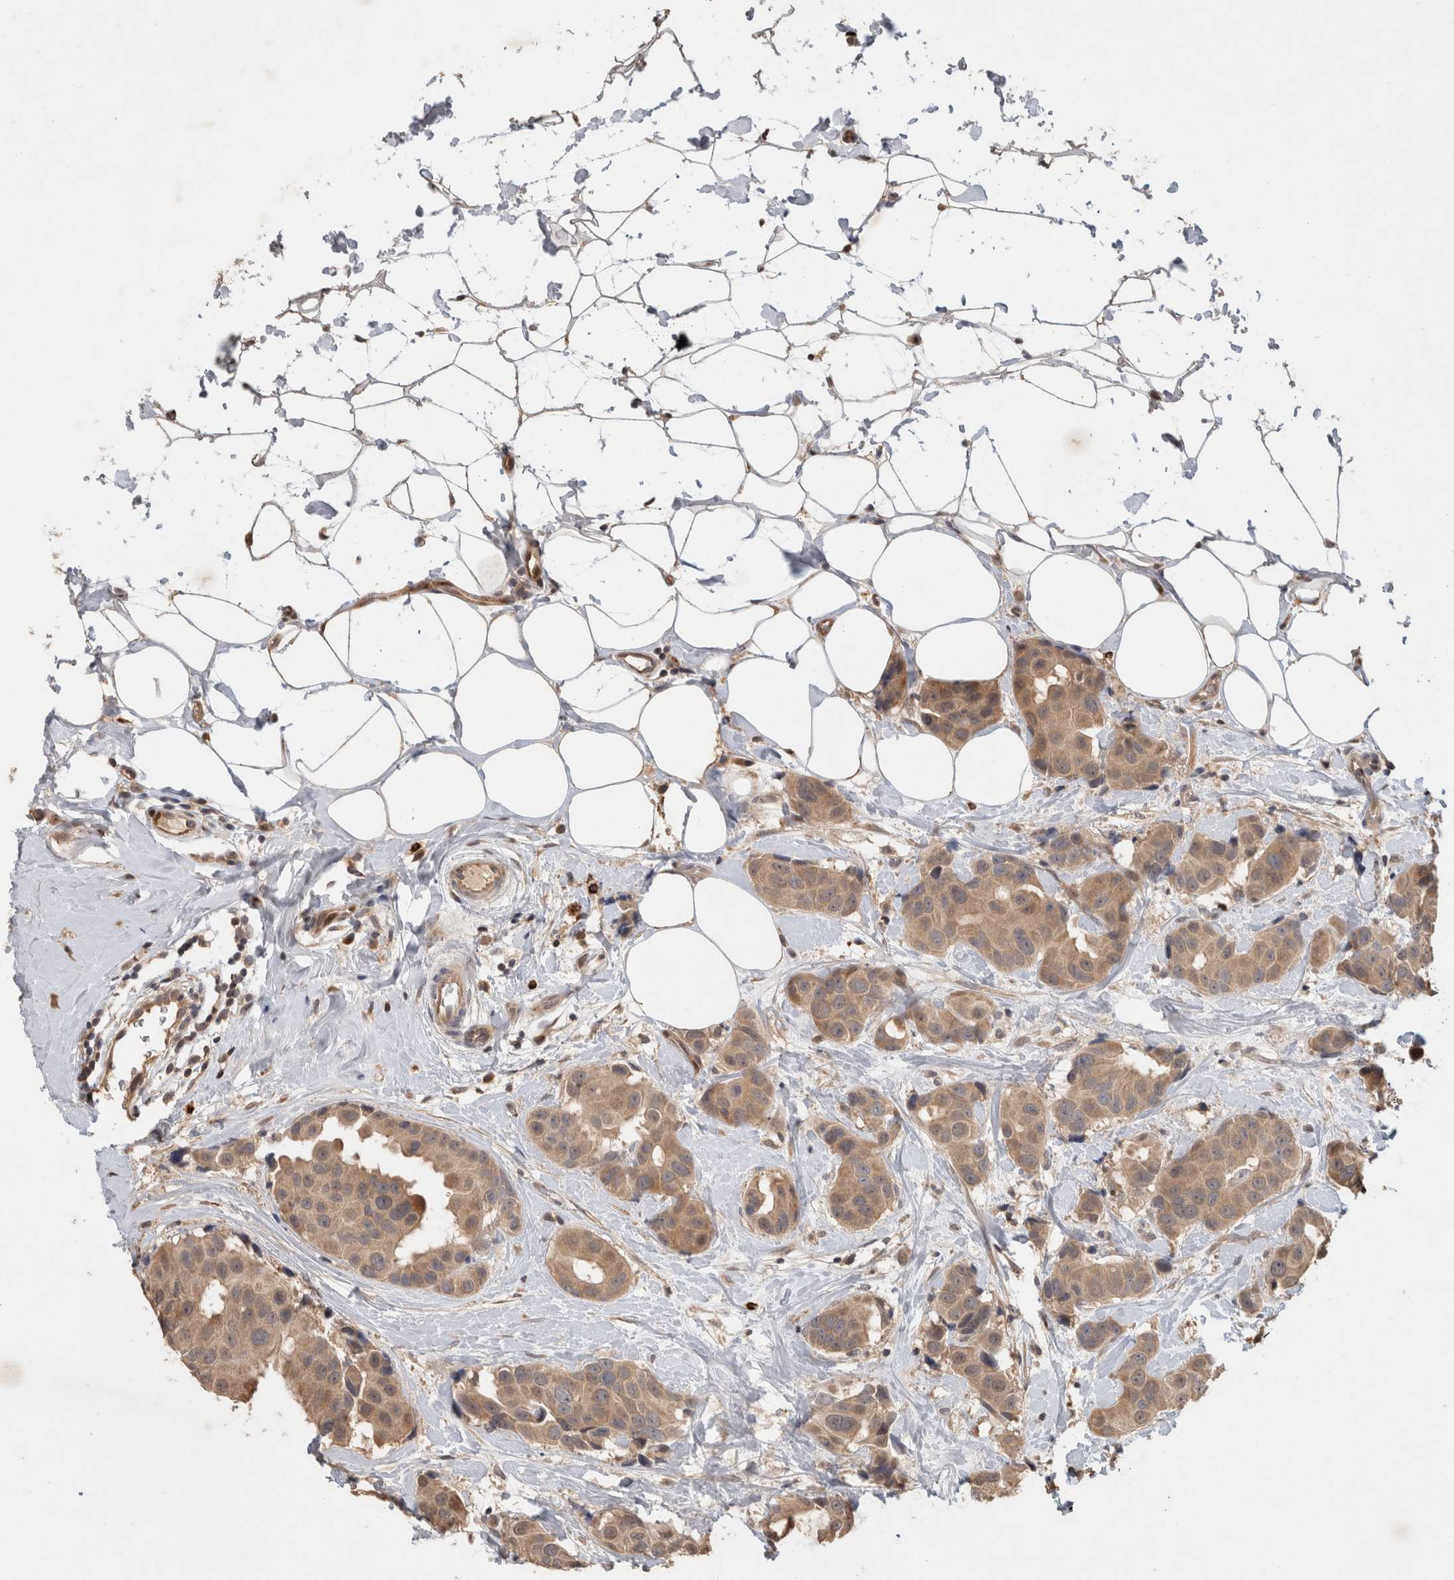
{"staining": {"intensity": "moderate", "quantity": ">75%", "location": "cytoplasmic/membranous"}, "tissue": "breast cancer", "cell_type": "Tumor cells", "image_type": "cancer", "snomed": [{"axis": "morphology", "description": "Normal tissue, NOS"}, {"axis": "morphology", "description": "Duct carcinoma"}, {"axis": "topography", "description": "Breast"}], "caption": "Breast cancer stained with a protein marker demonstrates moderate staining in tumor cells.", "gene": "SERAC1", "patient": {"sex": "female", "age": 39}}